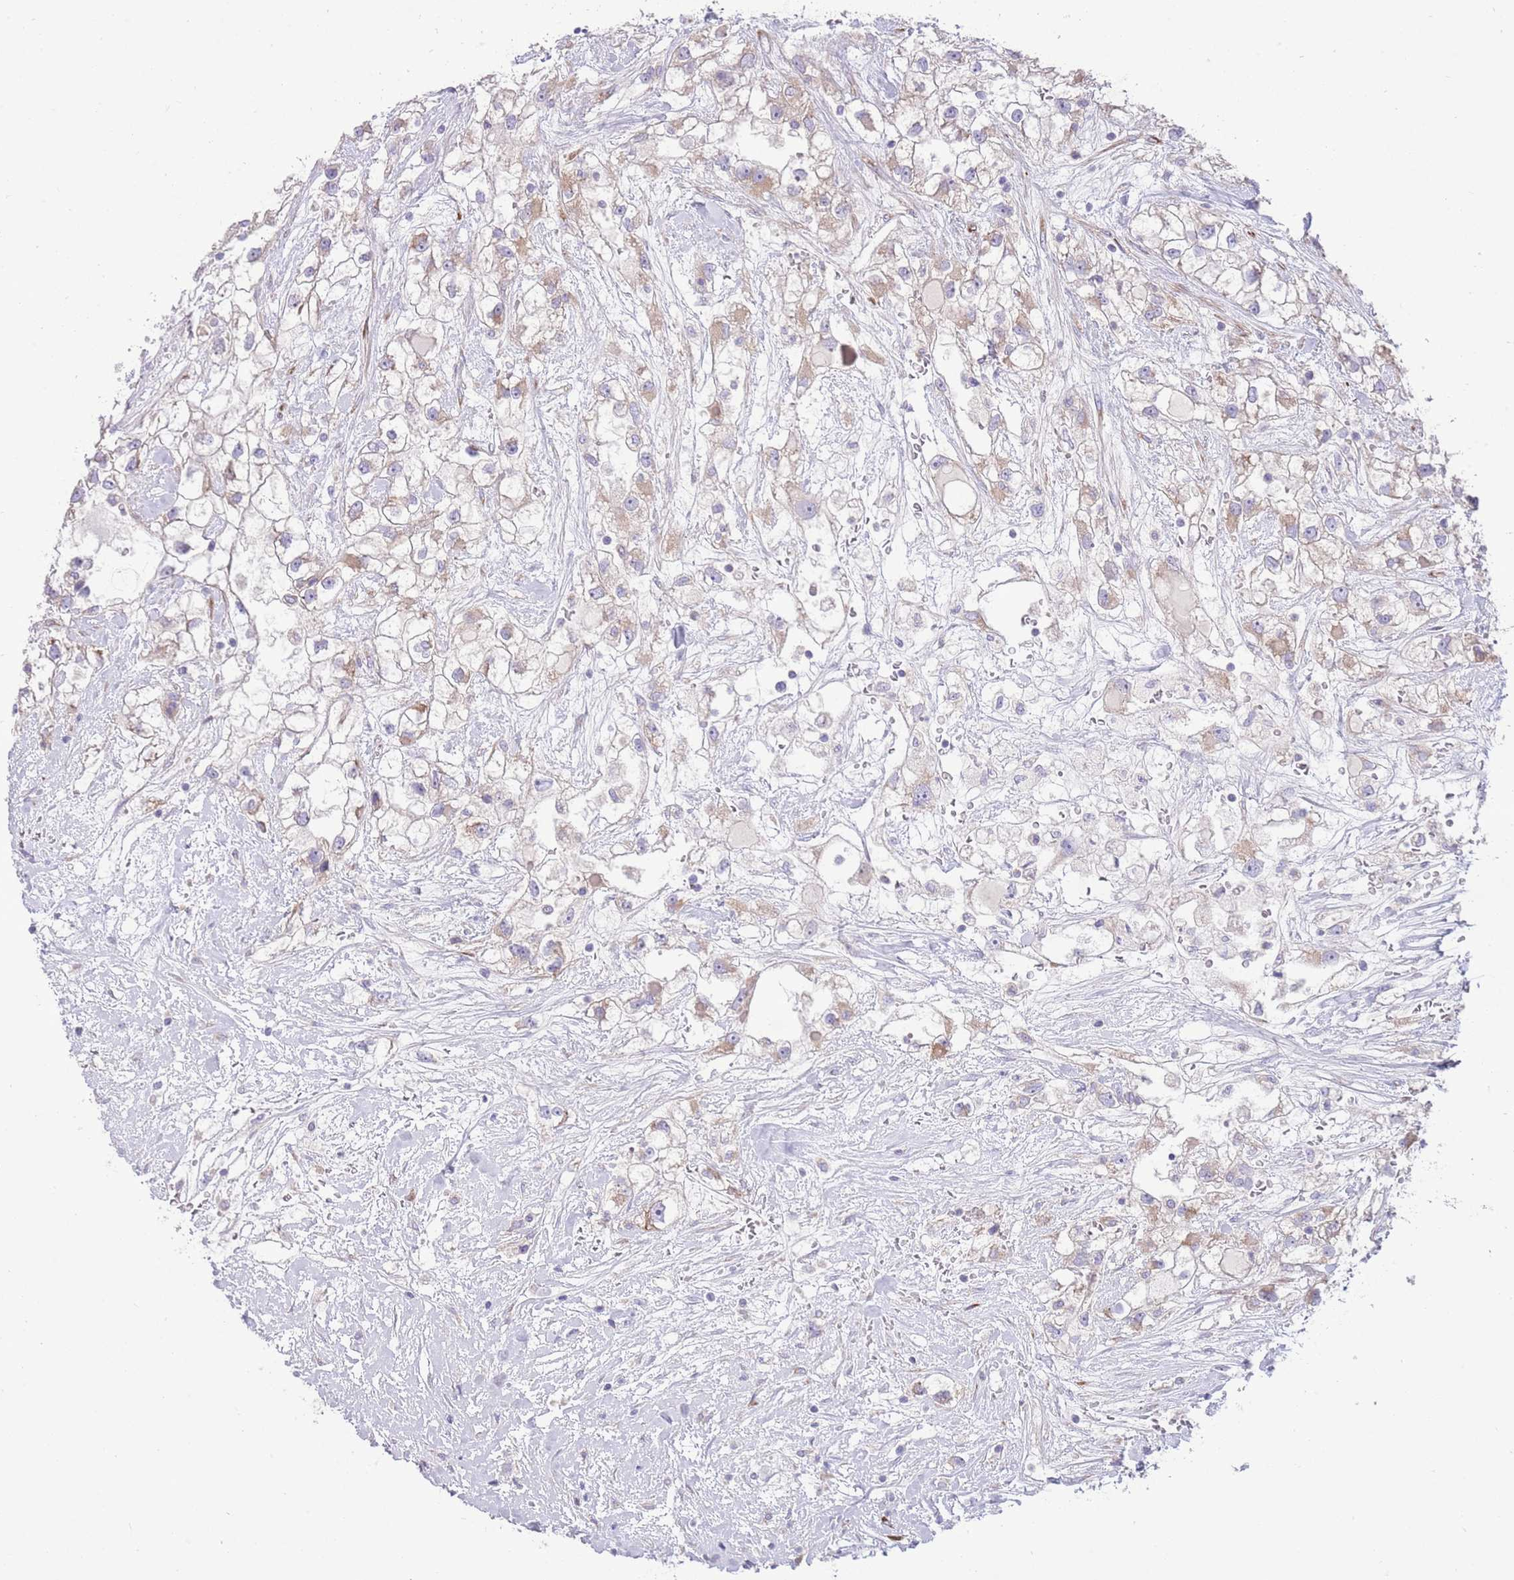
{"staining": {"intensity": "weak", "quantity": "<25%", "location": "cytoplasmic/membranous"}, "tissue": "renal cancer", "cell_type": "Tumor cells", "image_type": "cancer", "snomed": [{"axis": "morphology", "description": "Adenocarcinoma, NOS"}, {"axis": "topography", "description": "Kidney"}], "caption": "A histopathology image of human renal adenocarcinoma is negative for staining in tumor cells.", "gene": "TOMM5", "patient": {"sex": "male", "age": 59}}